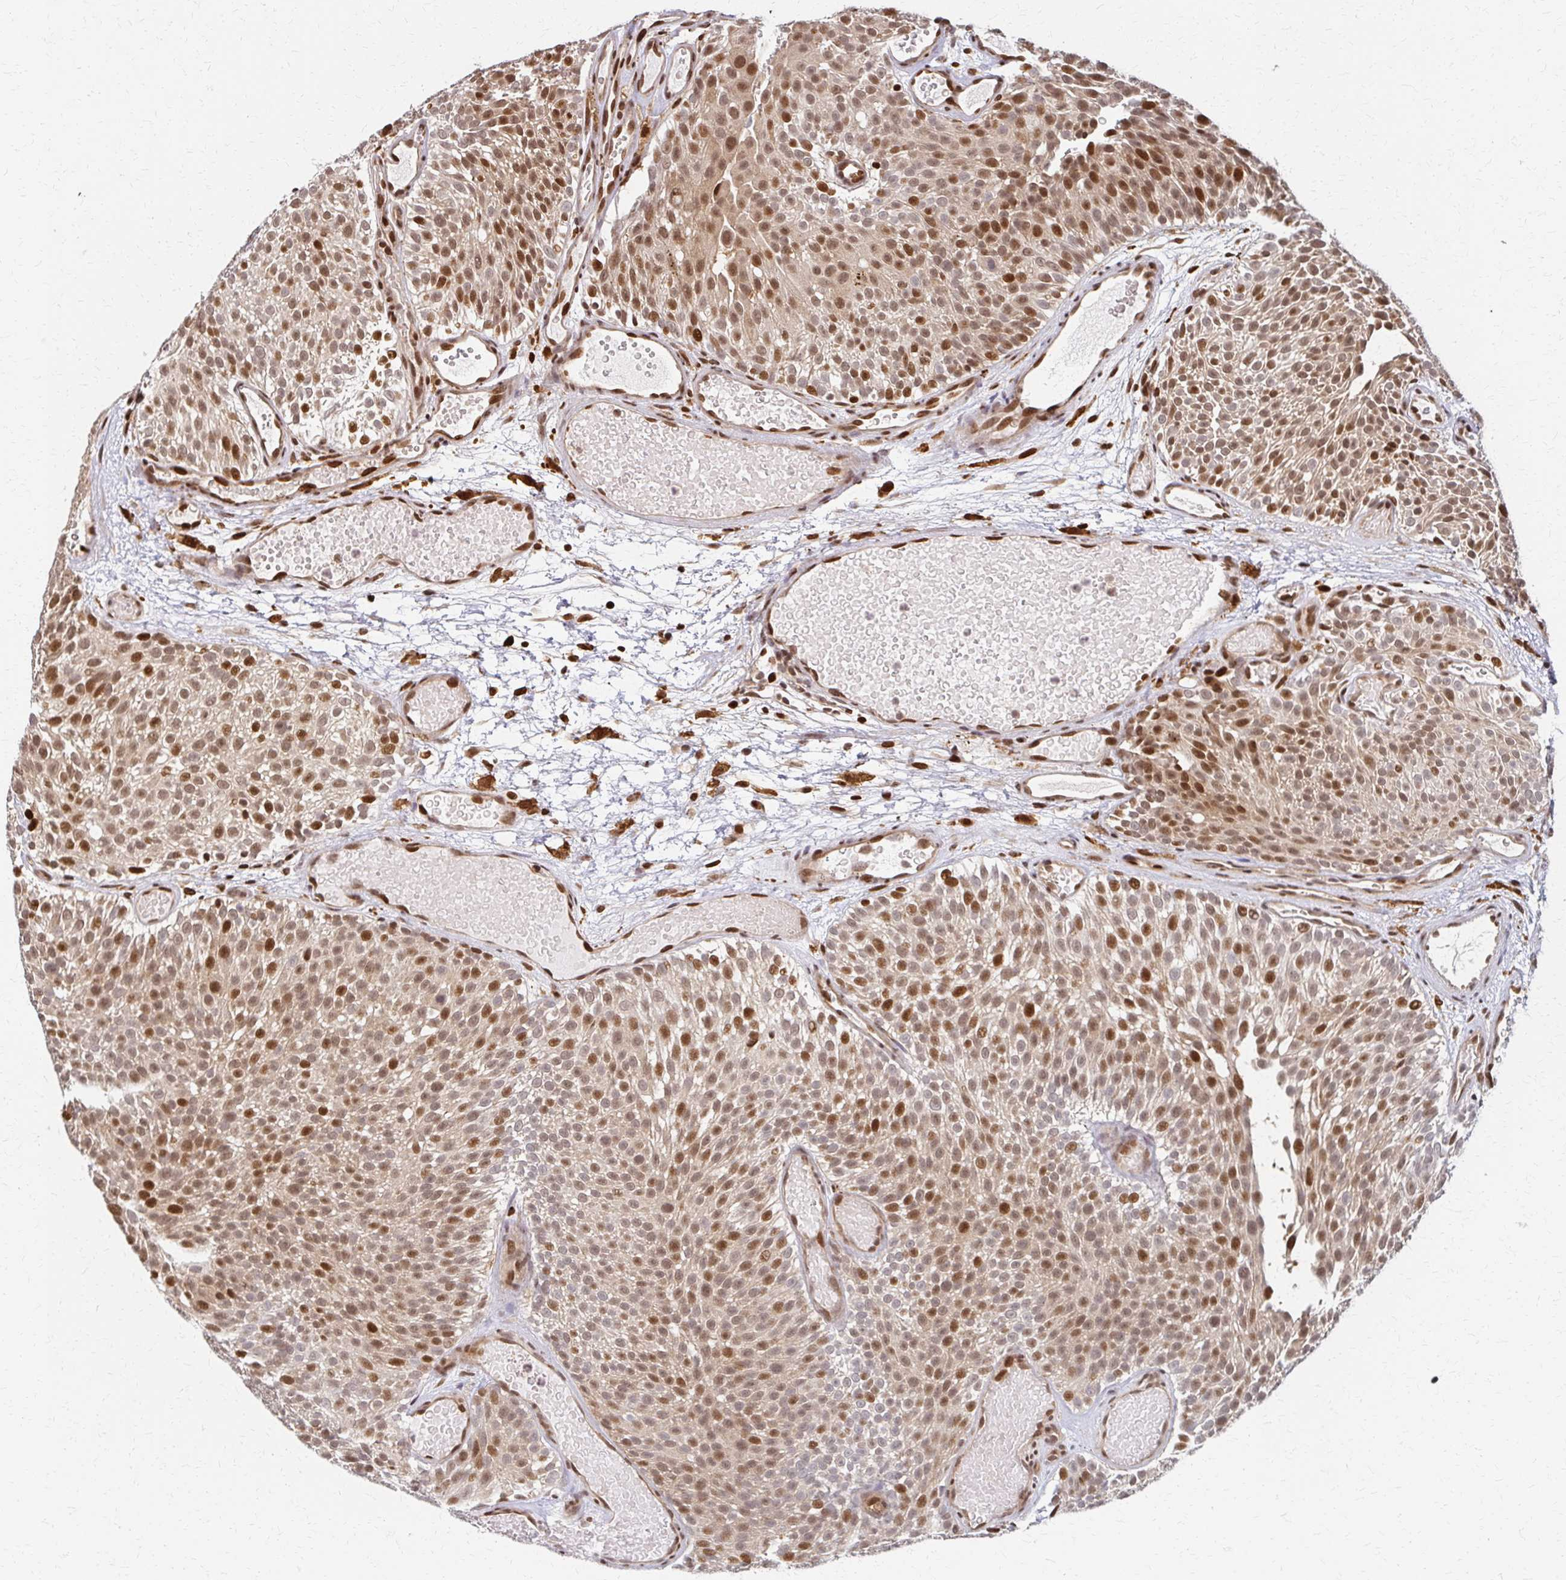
{"staining": {"intensity": "moderate", "quantity": ">75%", "location": "nuclear"}, "tissue": "urothelial cancer", "cell_type": "Tumor cells", "image_type": "cancer", "snomed": [{"axis": "morphology", "description": "Urothelial carcinoma, Low grade"}, {"axis": "topography", "description": "Urinary bladder"}], "caption": "Moderate nuclear positivity for a protein is identified in about >75% of tumor cells of low-grade urothelial carcinoma using immunohistochemistry.", "gene": "PSMD7", "patient": {"sex": "male", "age": 78}}